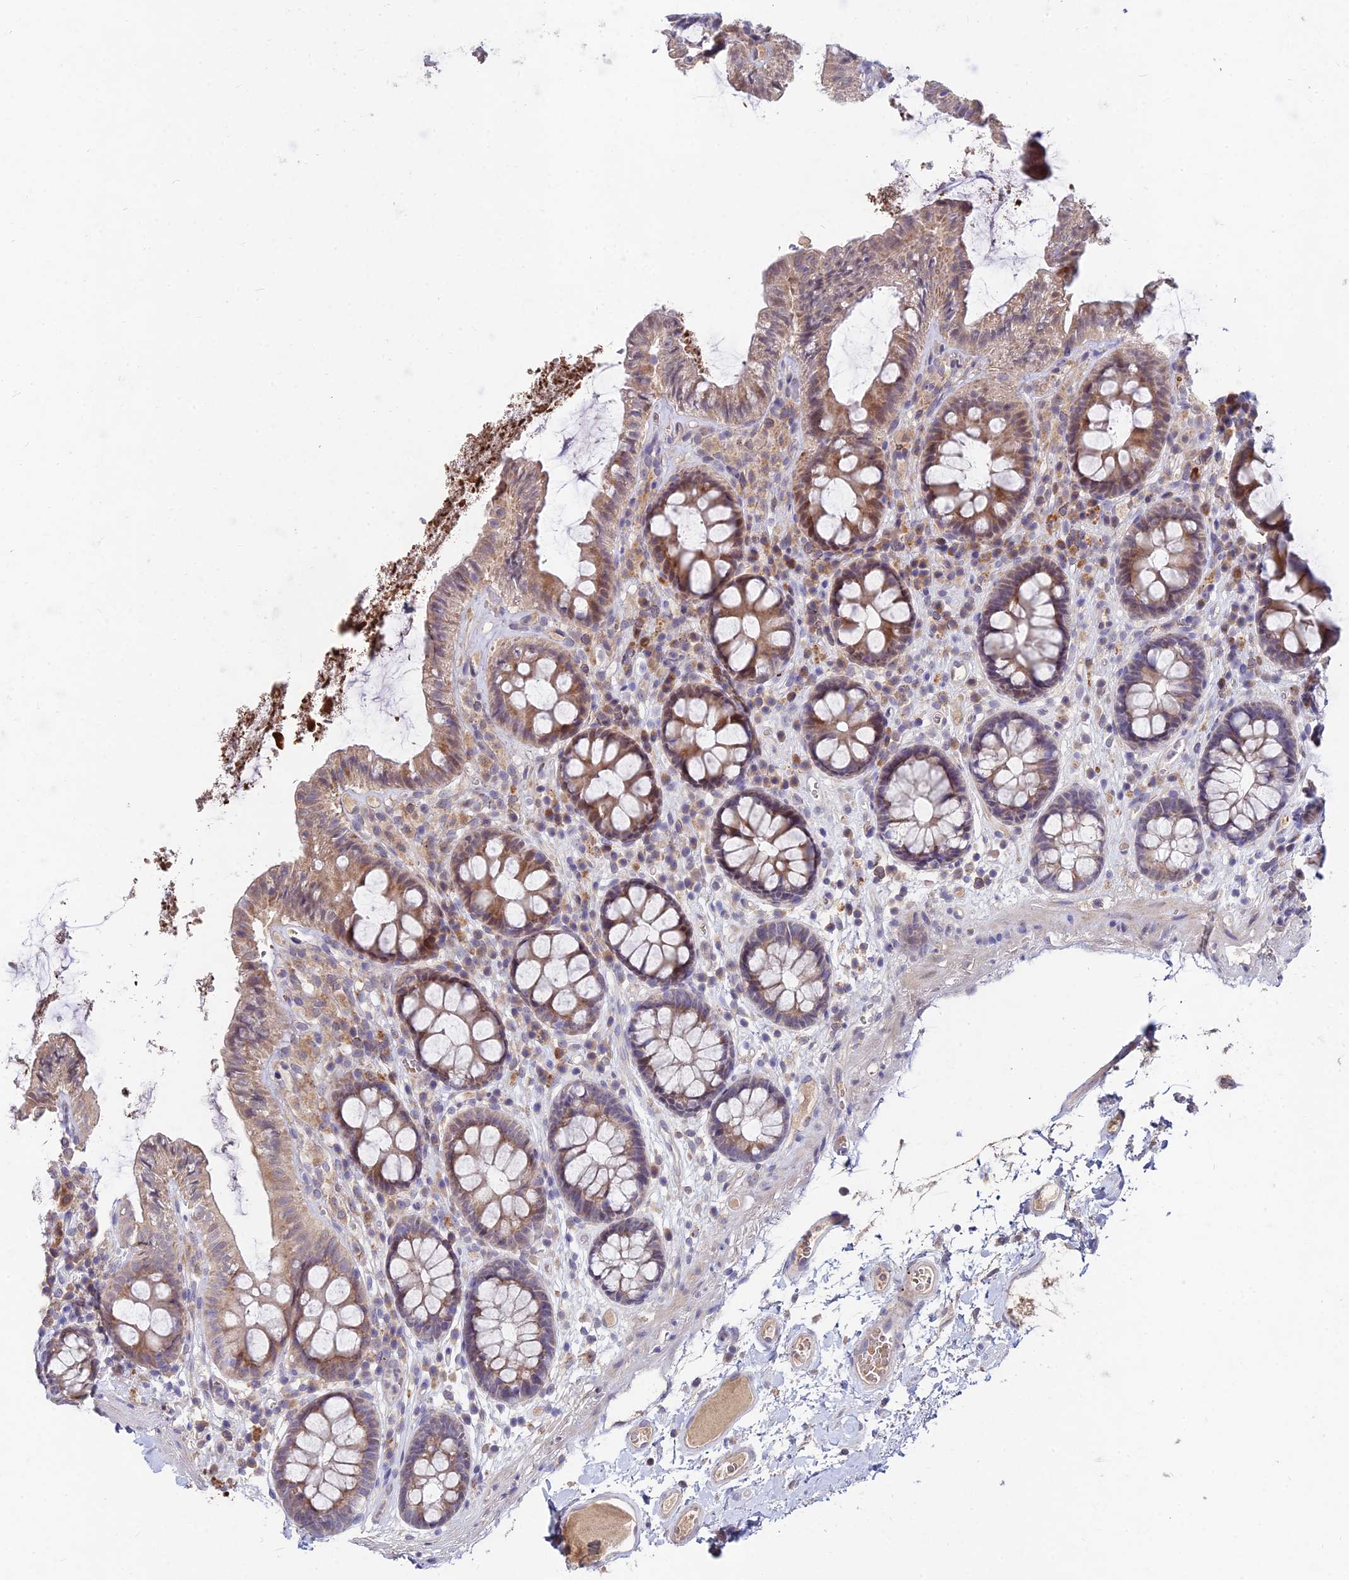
{"staining": {"intensity": "weak", "quantity": "<25%", "location": "cytoplasmic/membranous"}, "tissue": "colon", "cell_type": "Endothelial cells", "image_type": "normal", "snomed": [{"axis": "morphology", "description": "Normal tissue, NOS"}, {"axis": "topography", "description": "Colon"}], "caption": "Immunohistochemistry histopathology image of unremarkable colon: human colon stained with DAB demonstrates no significant protein staining in endothelial cells.", "gene": "WDR43", "patient": {"sex": "male", "age": 84}}